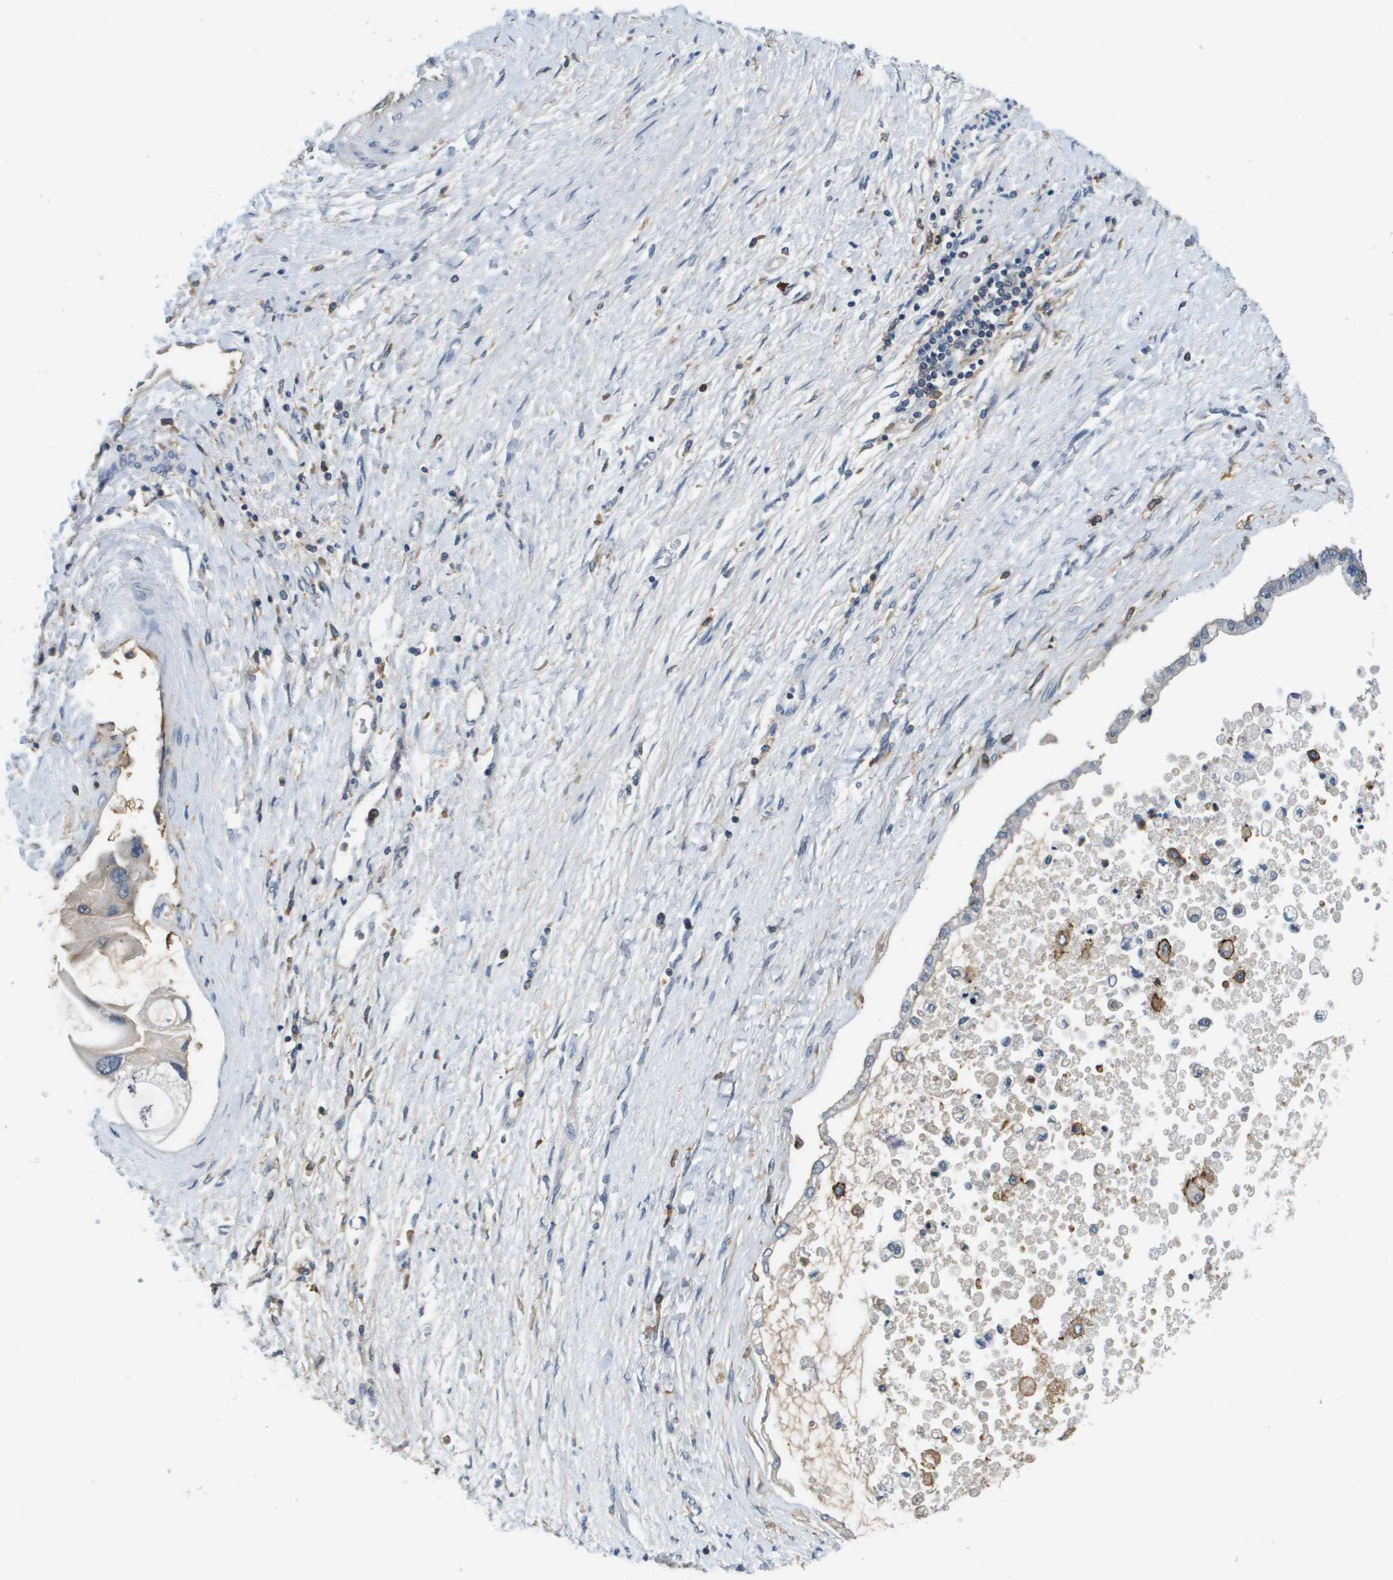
{"staining": {"intensity": "negative", "quantity": "none", "location": "none"}, "tissue": "liver cancer", "cell_type": "Tumor cells", "image_type": "cancer", "snomed": [{"axis": "morphology", "description": "Cholangiocarcinoma"}, {"axis": "topography", "description": "Liver"}], "caption": "Tumor cells are negative for protein expression in human liver cholangiocarcinoma.", "gene": "SLC16A3", "patient": {"sex": "male", "age": 50}}